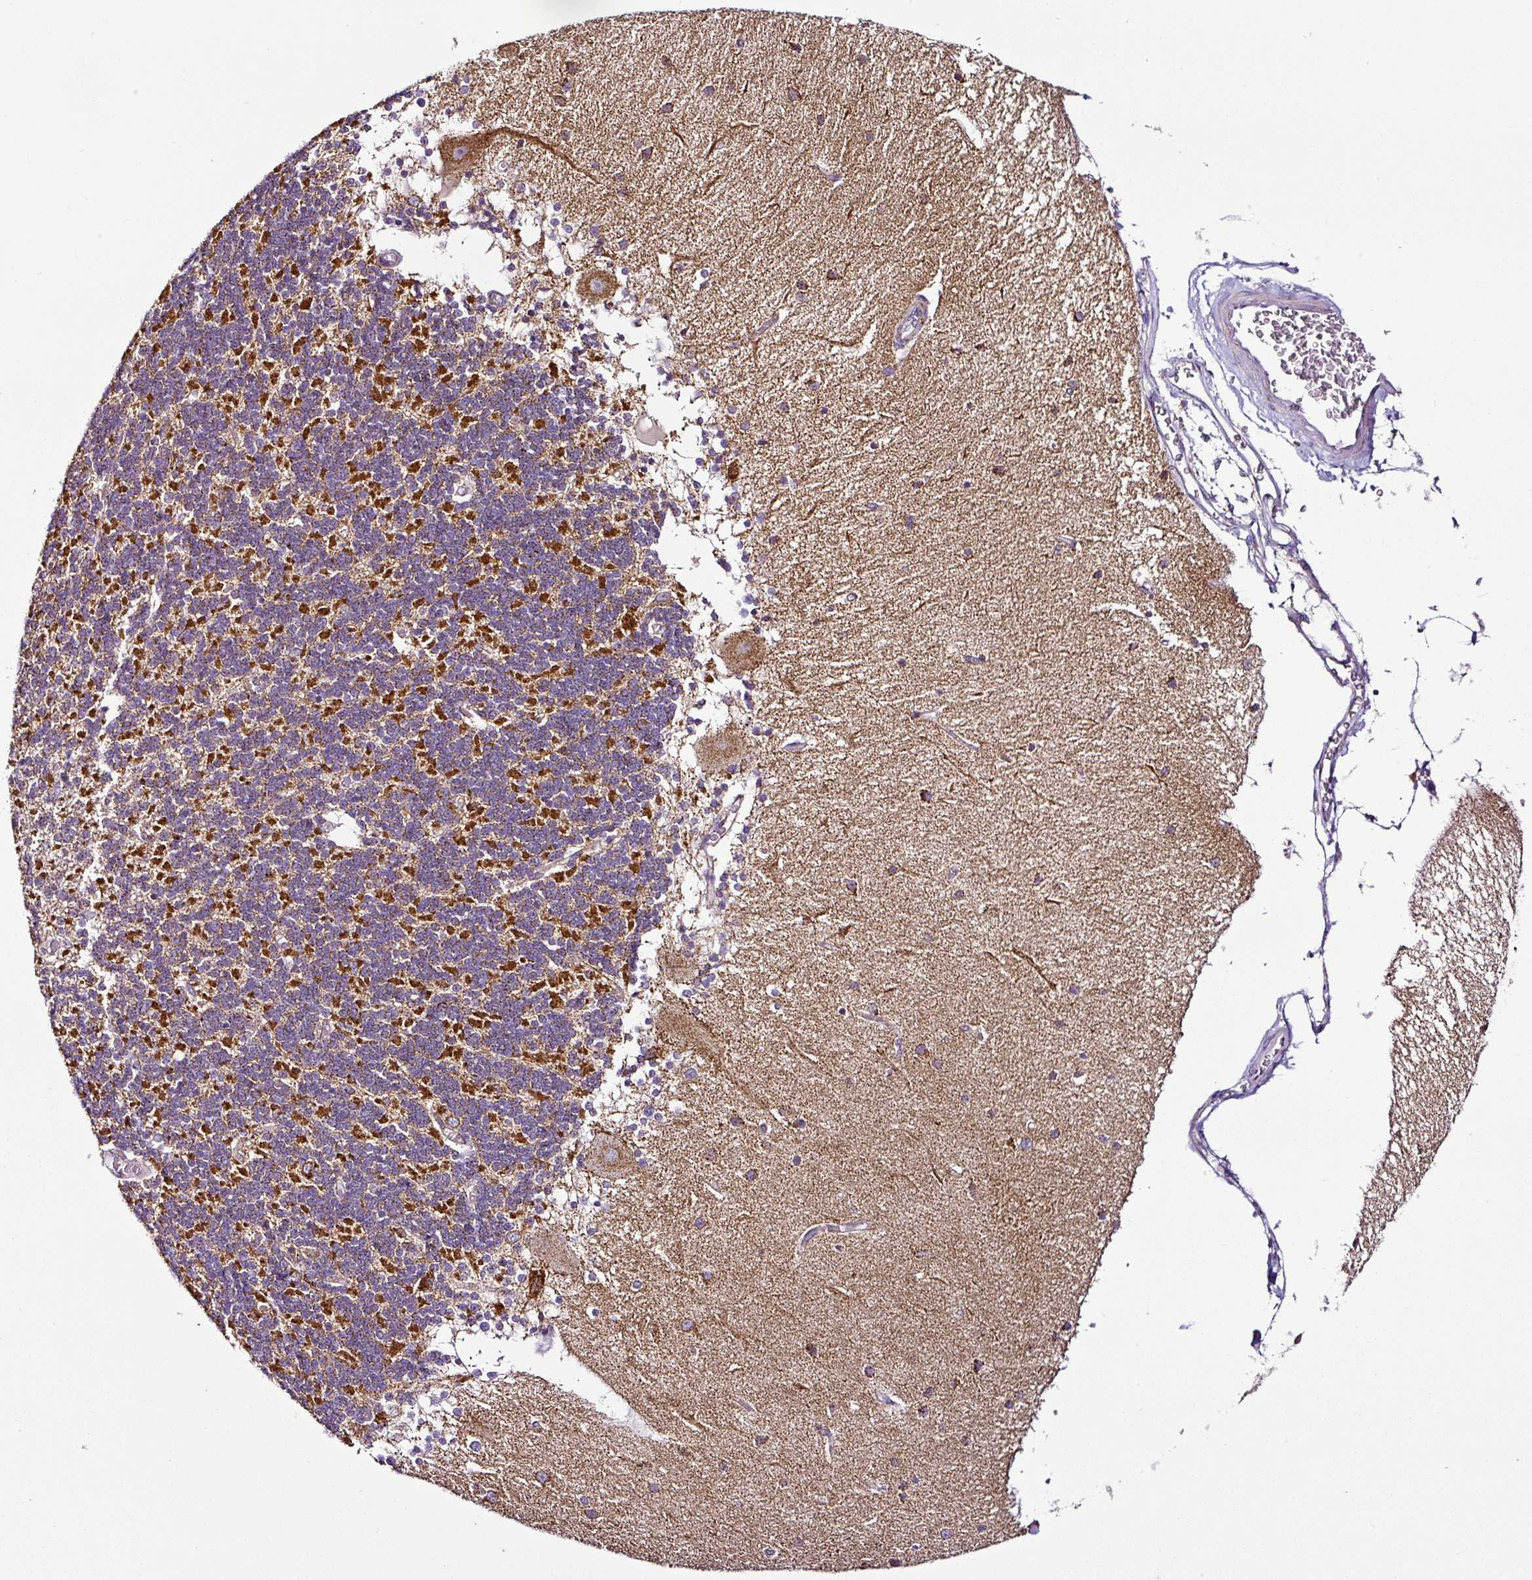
{"staining": {"intensity": "strong", "quantity": "25%-75%", "location": "cytoplasmic/membranous"}, "tissue": "cerebellum", "cell_type": "Cells in granular layer", "image_type": "normal", "snomed": [{"axis": "morphology", "description": "Normal tissue, NOS"}, {"axis": "topography", "description": "Cerebellum"}], "caption": "Cerebellum stained for a protein exhibits strong cytoplasmic/membranous positivity in cells in granular layer. Nuclei are stained in blue.", "gene": "DPAGT1", "patient": {"sex": "female", "age": 54}}